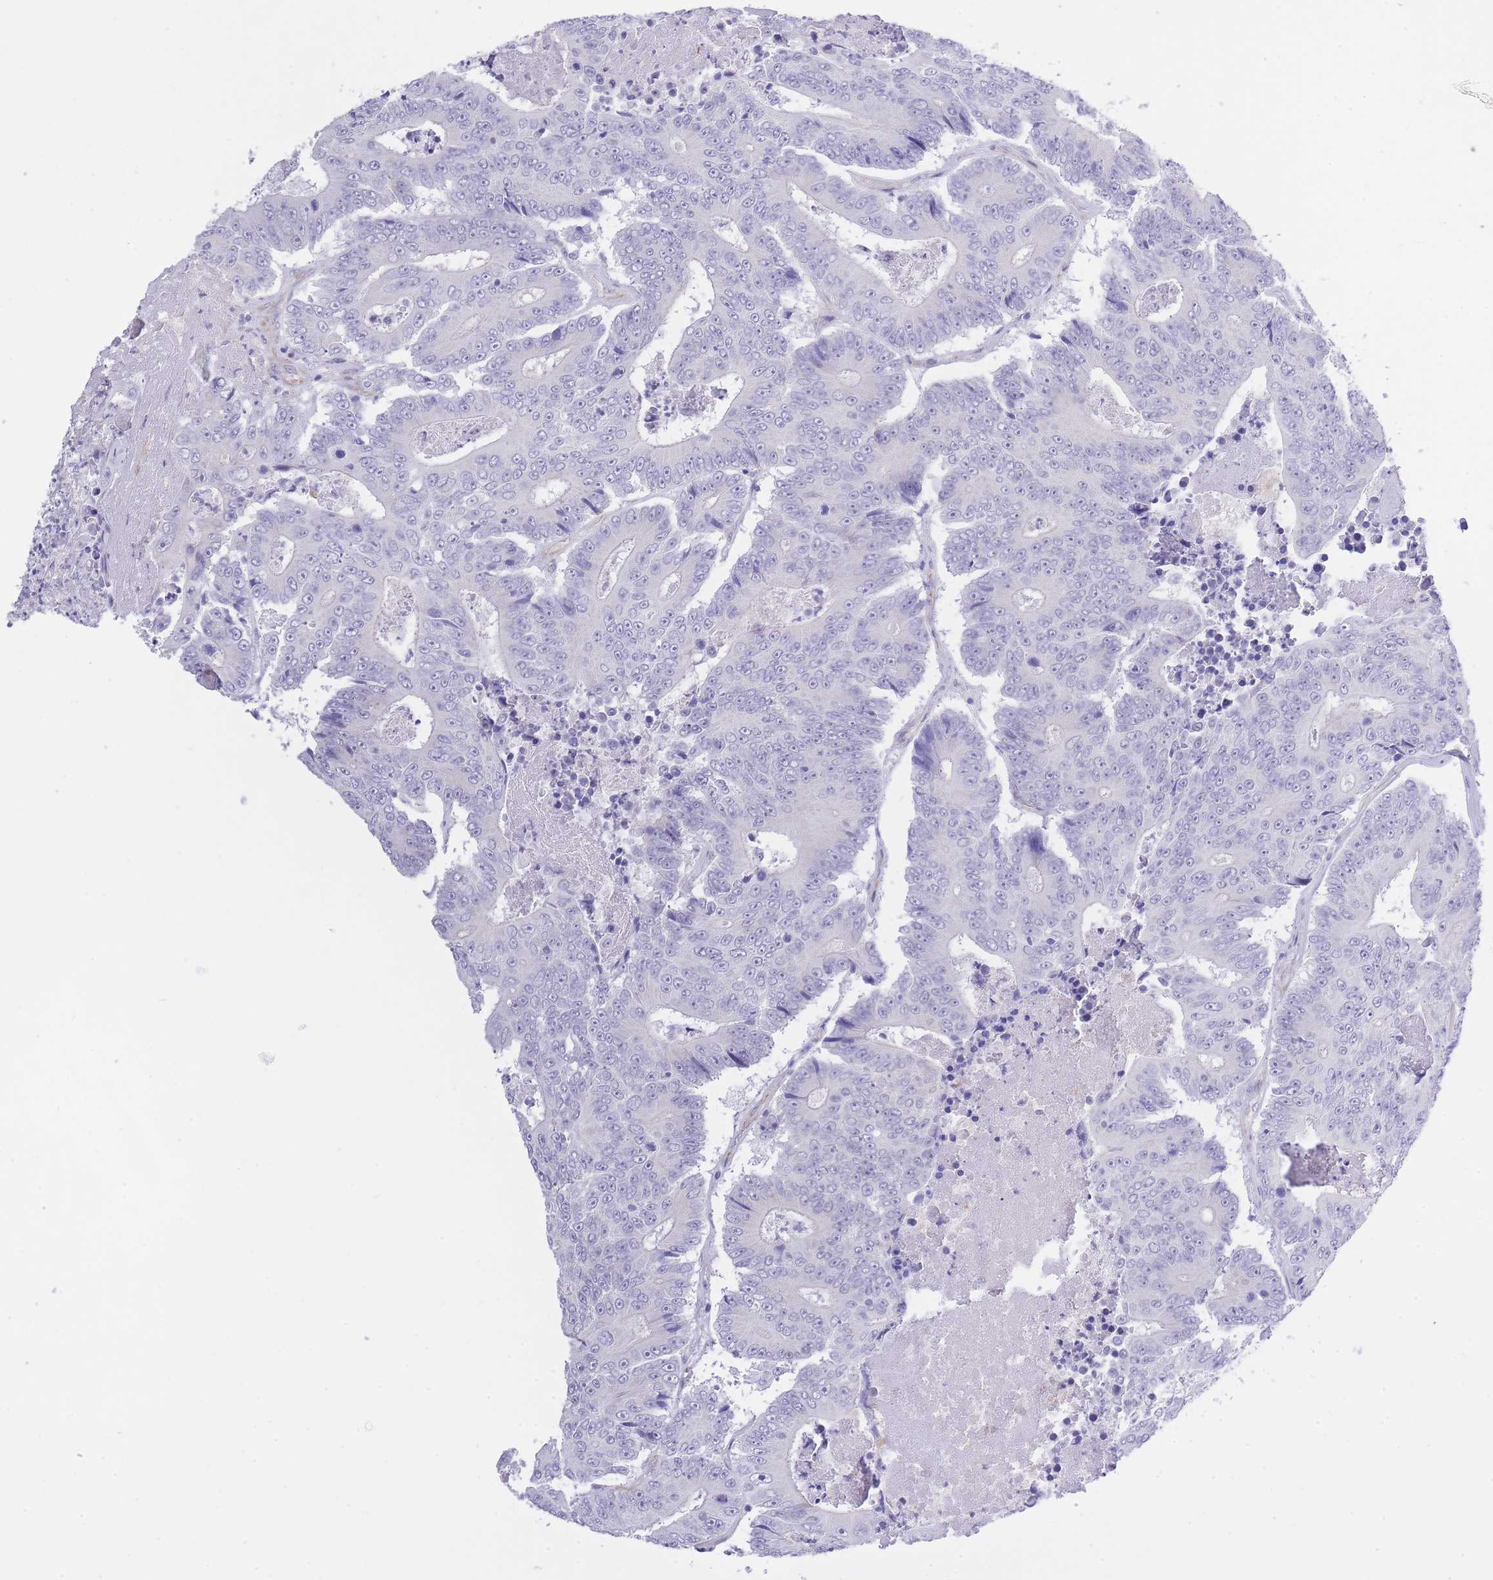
{"staining": {"intensity": "negative", "quantity": "none", "location": "none"}, "tissue": "colorectal cancer", "cell_type": "Tumor cells", "image_type": "cancer", "snomed": [{"axis": "morphology", "description": "Adenocarcinoma, NOS"}, {"axis": "topography", "description": "Colon"}], "caption": "Adenocarcinoma (colorectal) stained for a protein using IHC exhibits no expression tumor cells.", "gene": "MEIOSIN", "patient": {"sex": "male", "age": 83}}